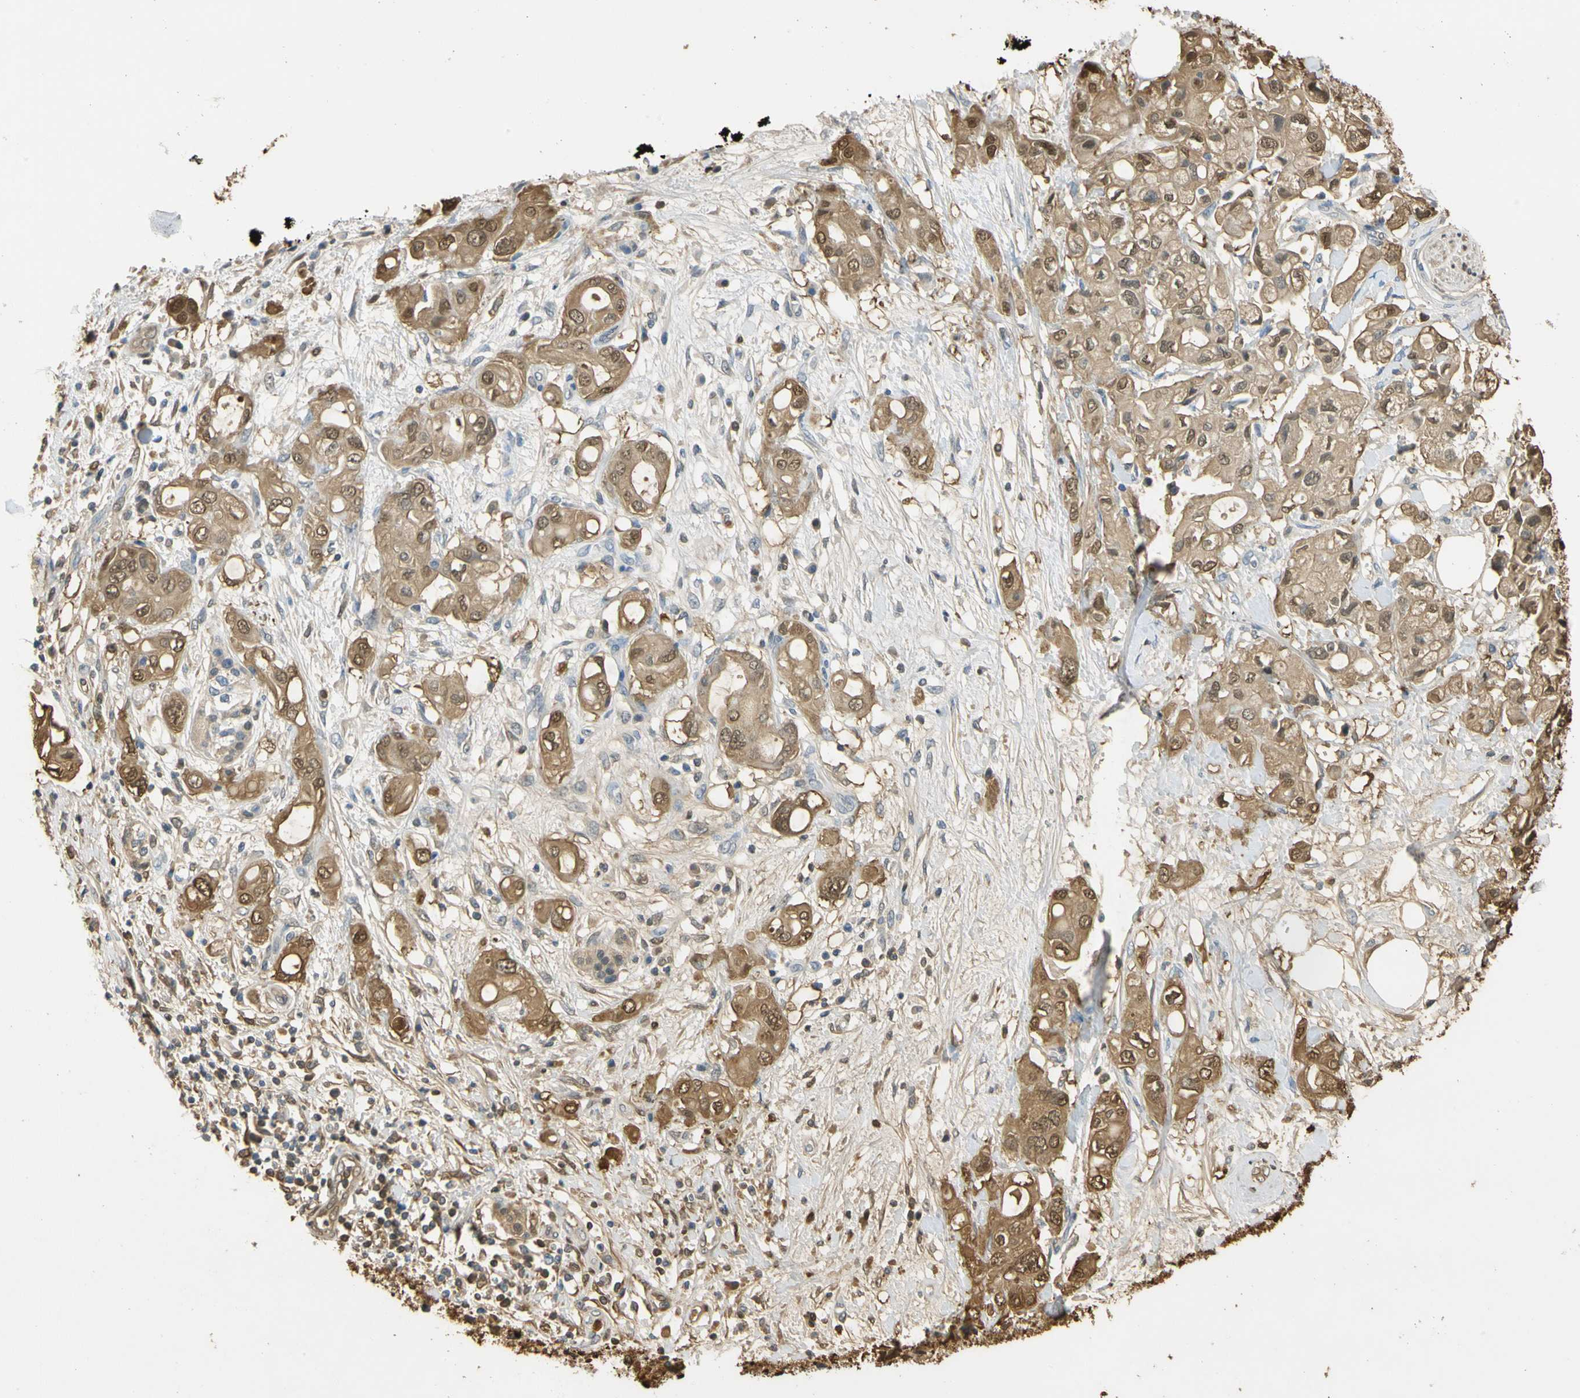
{"staining": {"intensity": "moderate", "quantity": ">75%", "location": "cytoplasmic/membranous,nuclear"}, "tissue": "pancreatic cancer", "cell_type": "Tumor cells", "image_type": "cancer", "snomed": [{"axis": "morphology", "description": "Adenocarcinoma, NOS"}, {"axis": "topography", "description": "Pancreas"}], "caption": "Pancreatic adenocarcinoma stained for a protein (brown) displays moderate cytoplasmic/membranous and nuclear positive staining in approximately >75% of tumor cells.", "gene": "S100A6", "patient": {"sex": "female", "age": 56}}